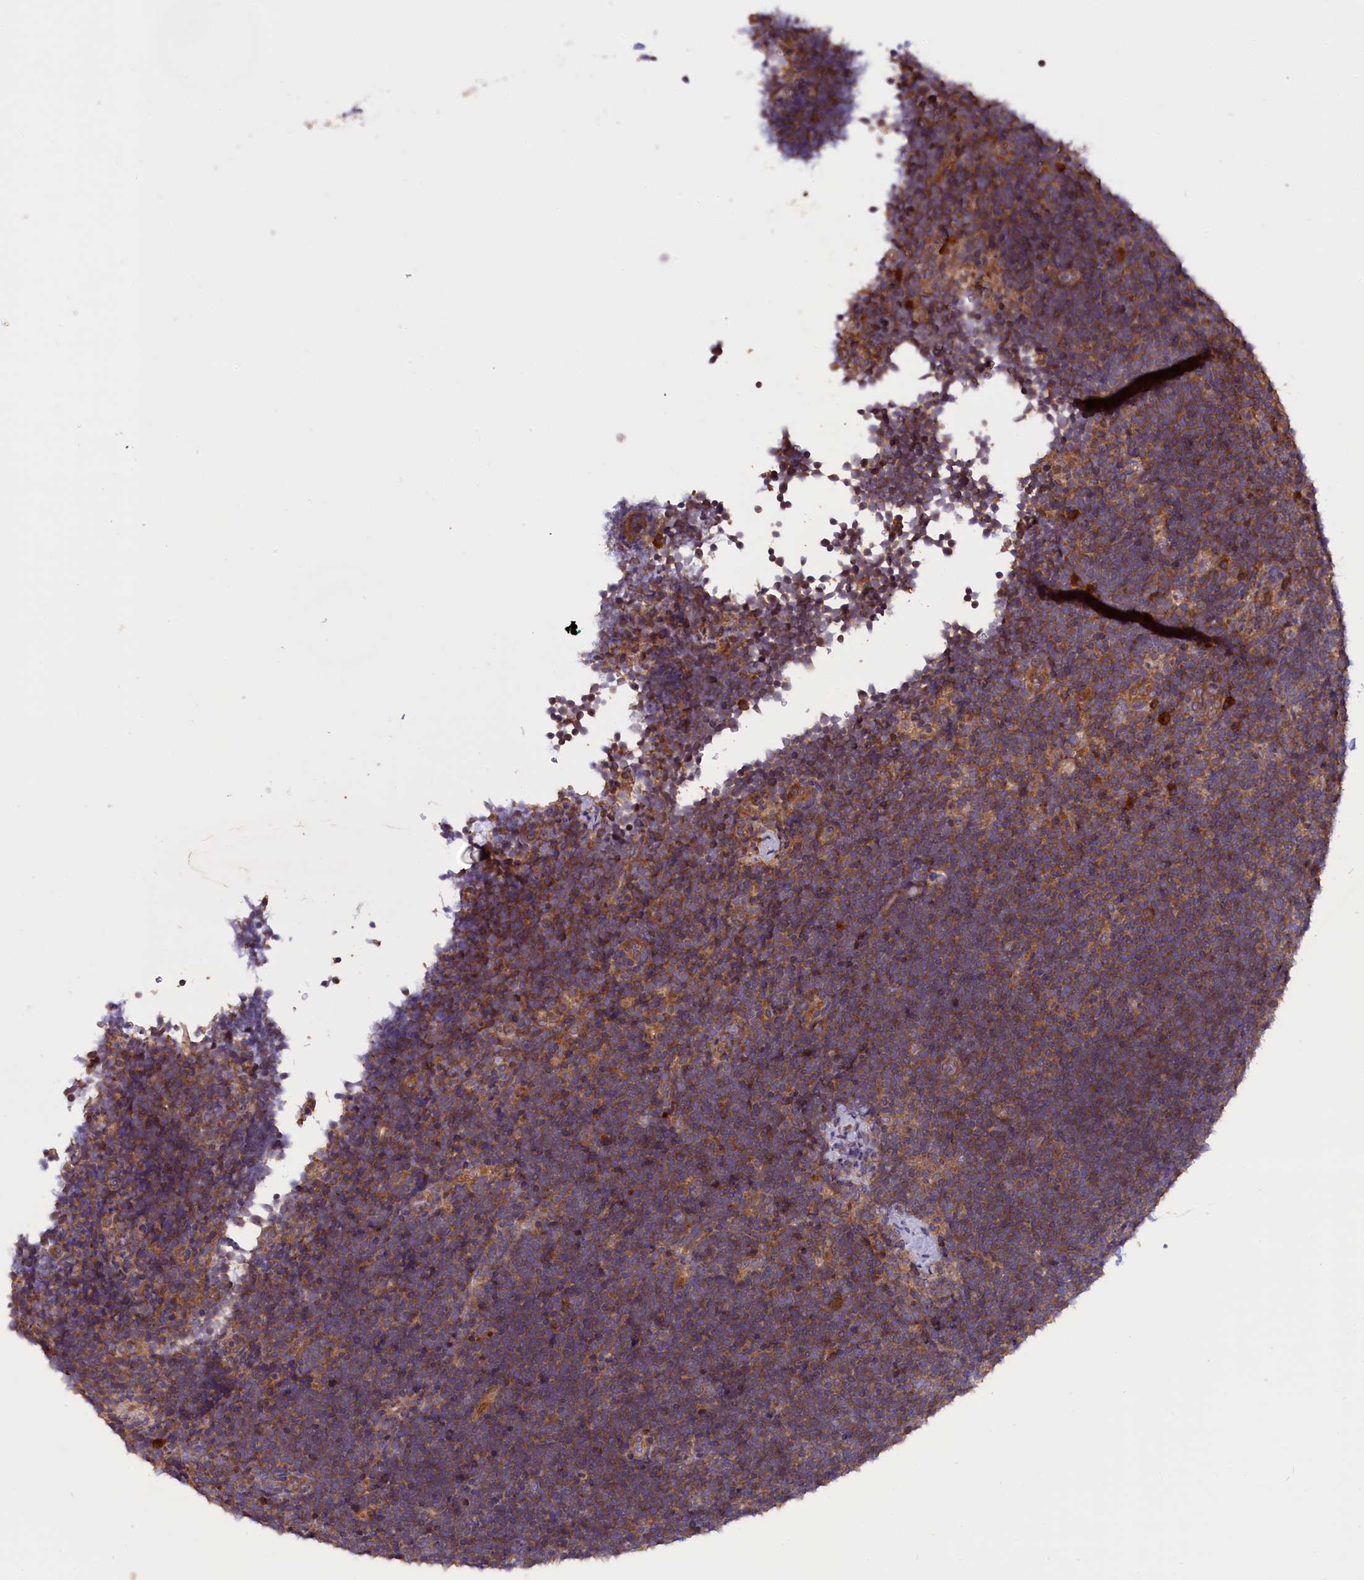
{"staining": {"intensity": "moderate", "quantity": ">75%", "location": "cytoplasmic/membranous"}, "tissue": "lymphoma", "cell_type": "Tumor cells", "image_type": "cancer", "snomed": [{"axis": "morphology", "description": "Malignant lymphoma, non-Hodgkin's type, High grade"}, {"axis": "topography", "description": "Lymph node"}], "caption": "Protein staining exhibits moderate cytoplasmic/membranous positivity in approximately >75% of tumor cells in malignant lymphoma, non-Hodgkin's type (high-grade).", "gene": "SETD6", "patient": {"sex": "male", "age": 13}}